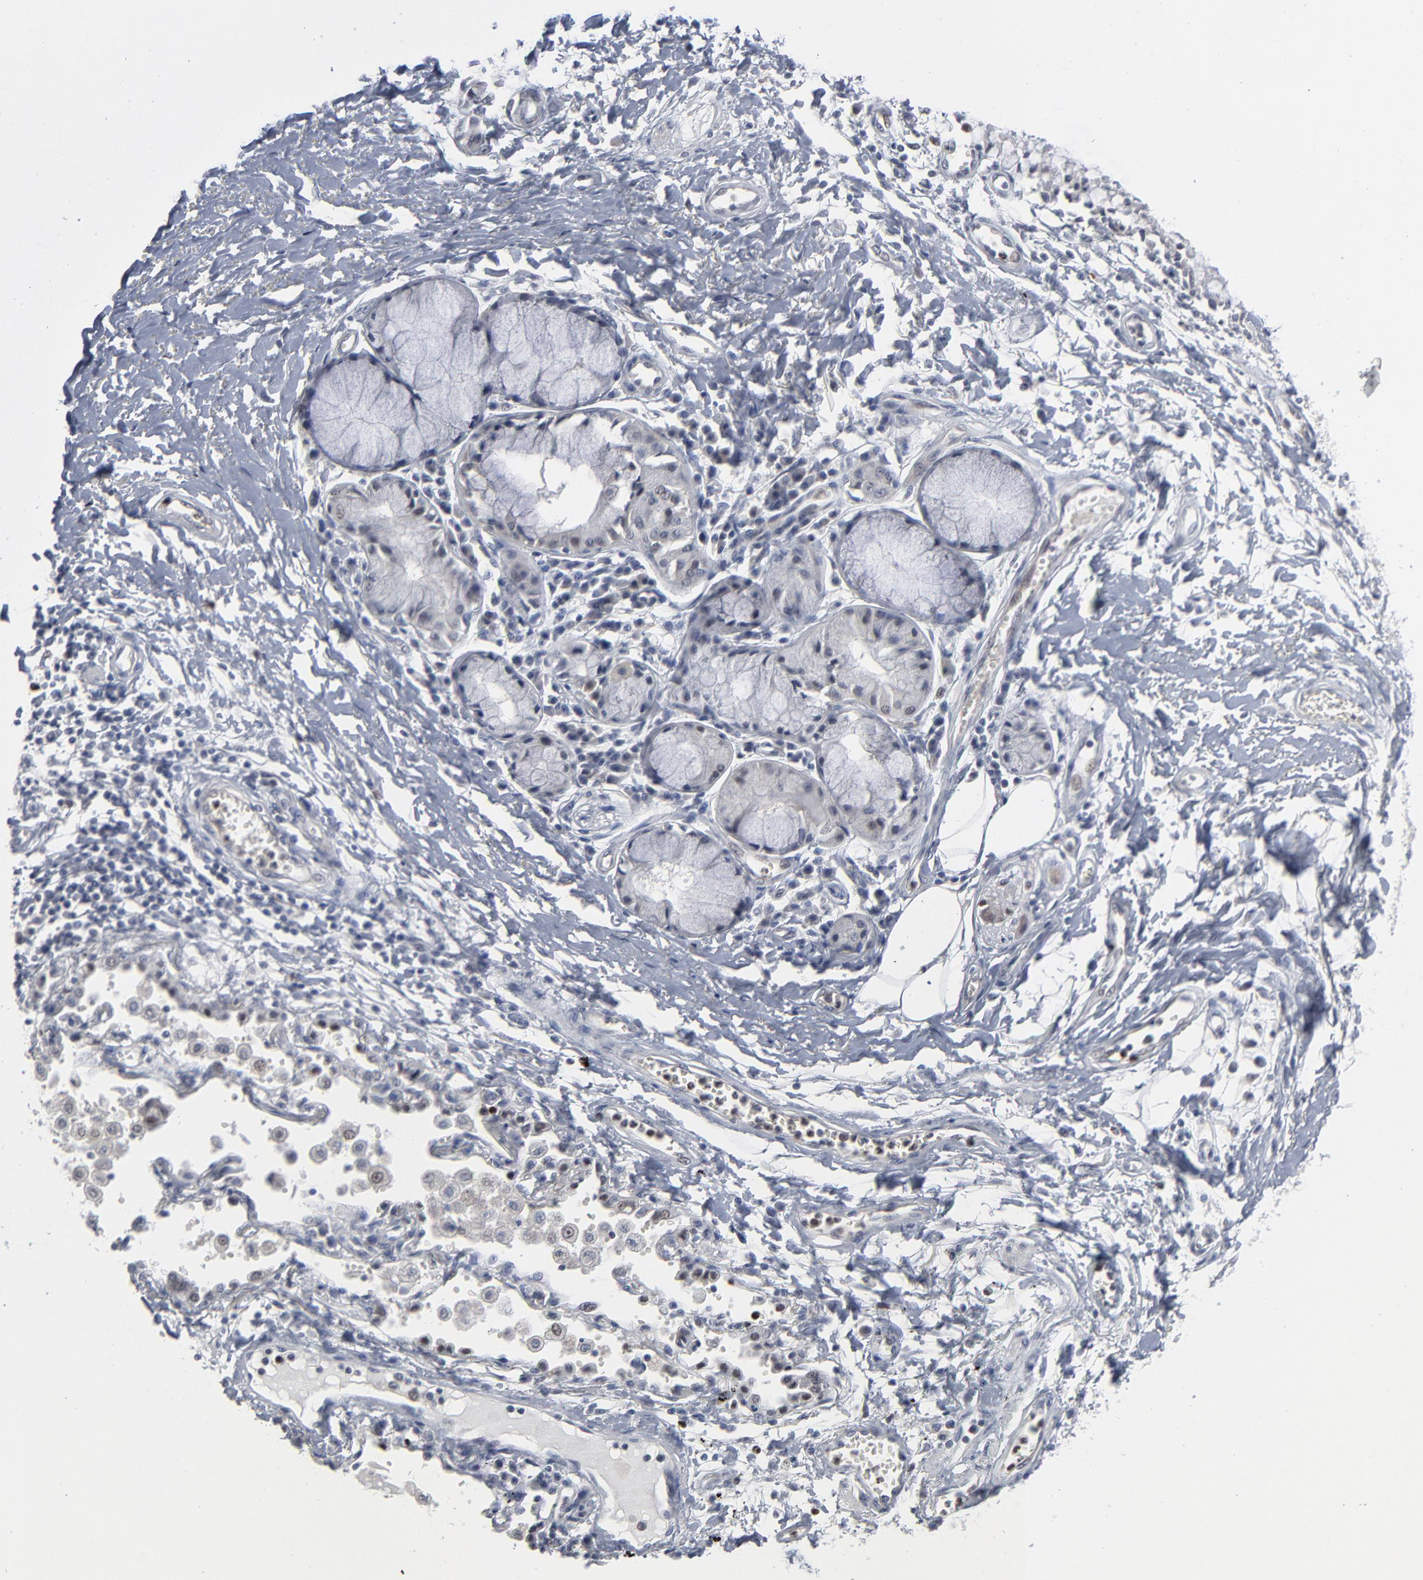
{"staining": {"intensity": "moderate", "quantity": "<25%", "location": "nuclear"}, "tissue": "adipose tissue", "cell_type": "Adipocytes", "image_type": "normal", "snomed": [{"axis": "morphology", "description": "Normal tissue, NOS"}, {"axis": "morphology", "description": "Adenocarcinoma, NOS"}, {"axis": "topography", "description": "Cartilage tissue"}, {"axis": "topography", "description": "Bronchus"}, {"axis": "topography", "description": "Lung"}], "caption": "IHC staining of normal adipose tissue, which shows low levels of moderate nuclear positivity in approximately <25% of adipocytes indicating moderate nuclear protein expression. The staining was performed using DAB (brown) for protein detection and nuclei were counterstained in hematoxylin (blue).", "gene": "FOXN2", "patient": {"sex": "female", "age": 67}}